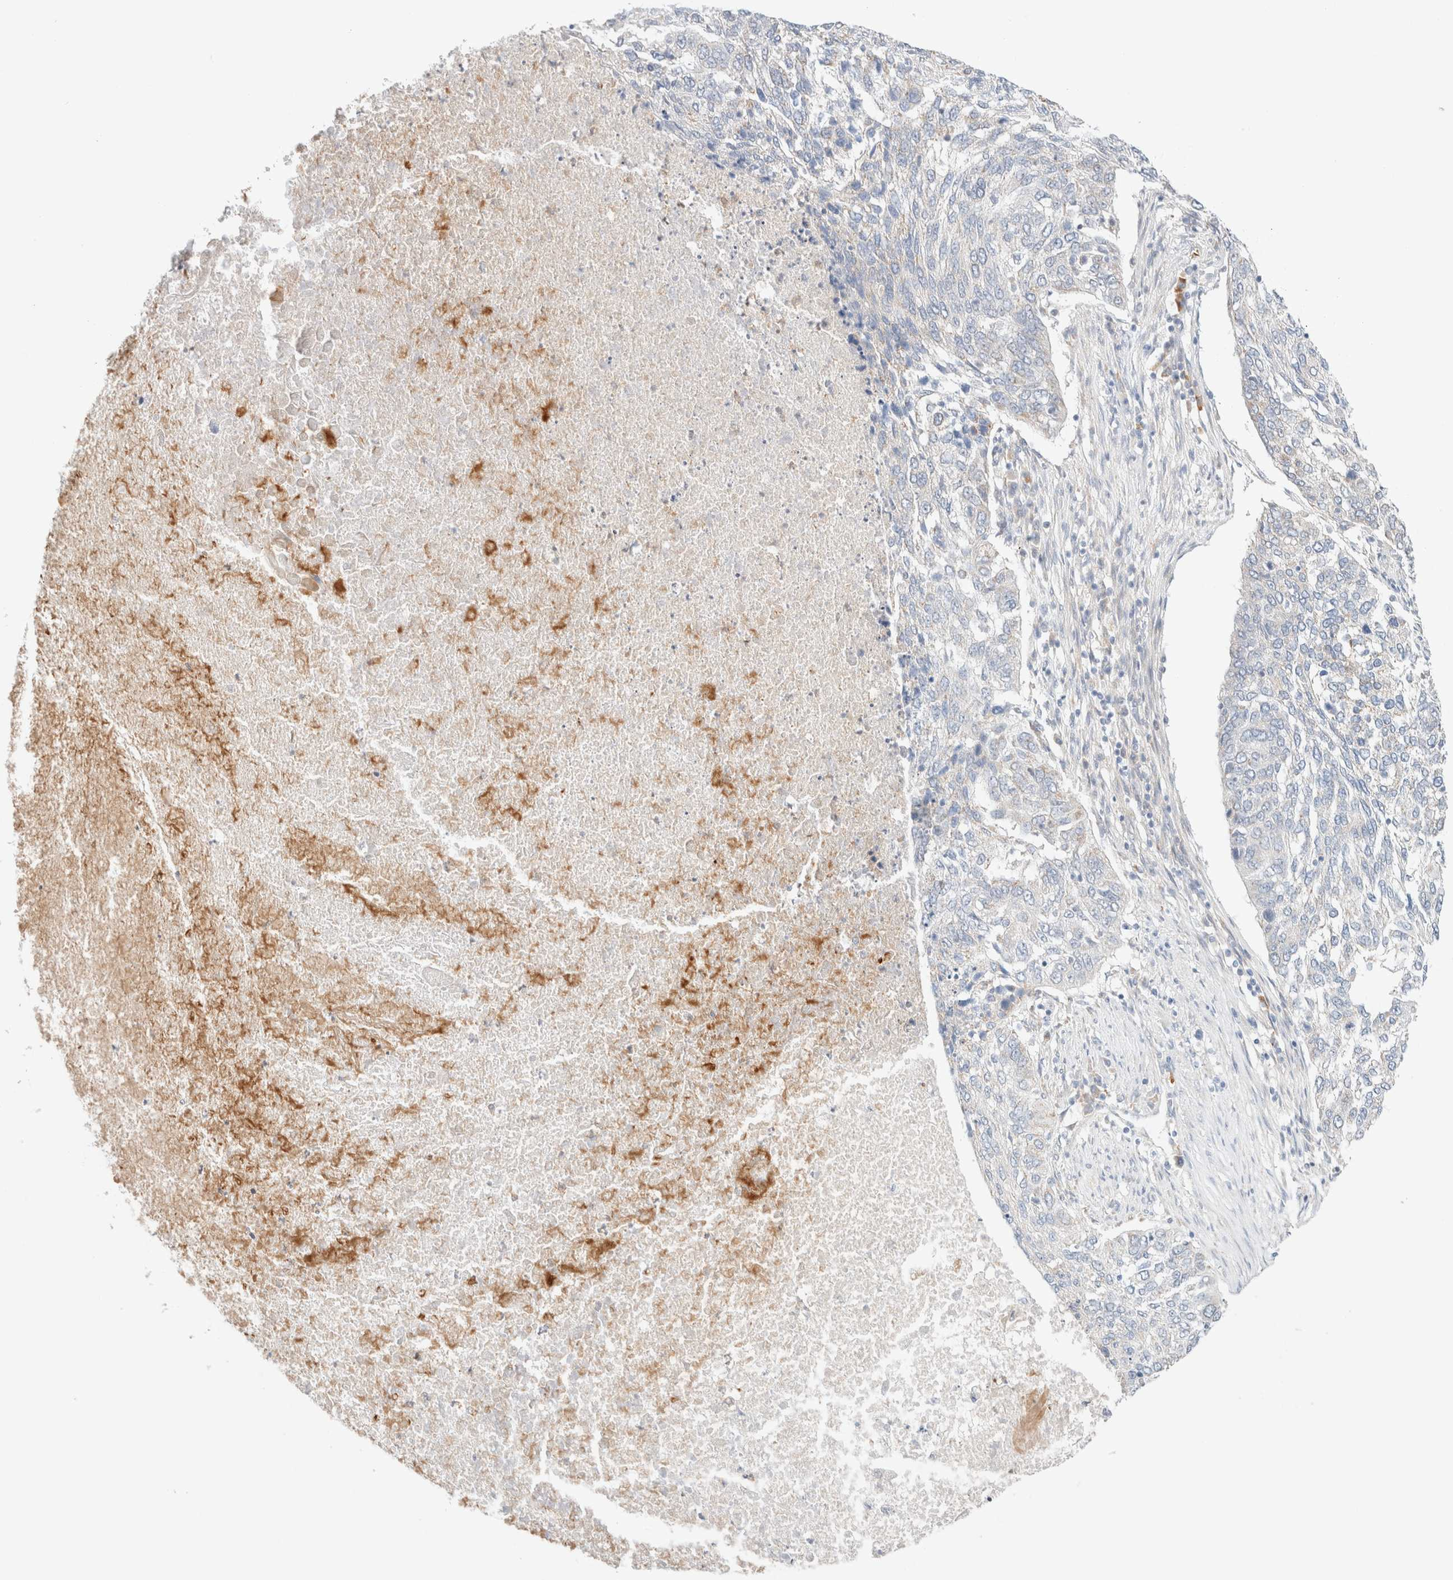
{"staining": {"intensity": "negative", "quantity": "none", "location": "none"}, "tissue": "lung cancer", "cell_type": "Tumor cells", "image_type": "cancer", "snomed": [{"axis": "morphology", "description": "Squamous cell carcinoma, NOS"}, {"axis": "topography", "description": "Lung"}], "caption": "Lung cancer was stained to show a protein in brown. There is no significant staining in tumor cells.", "gene": "UNC13B", "patient": {"sex": "female", "age": 63}}